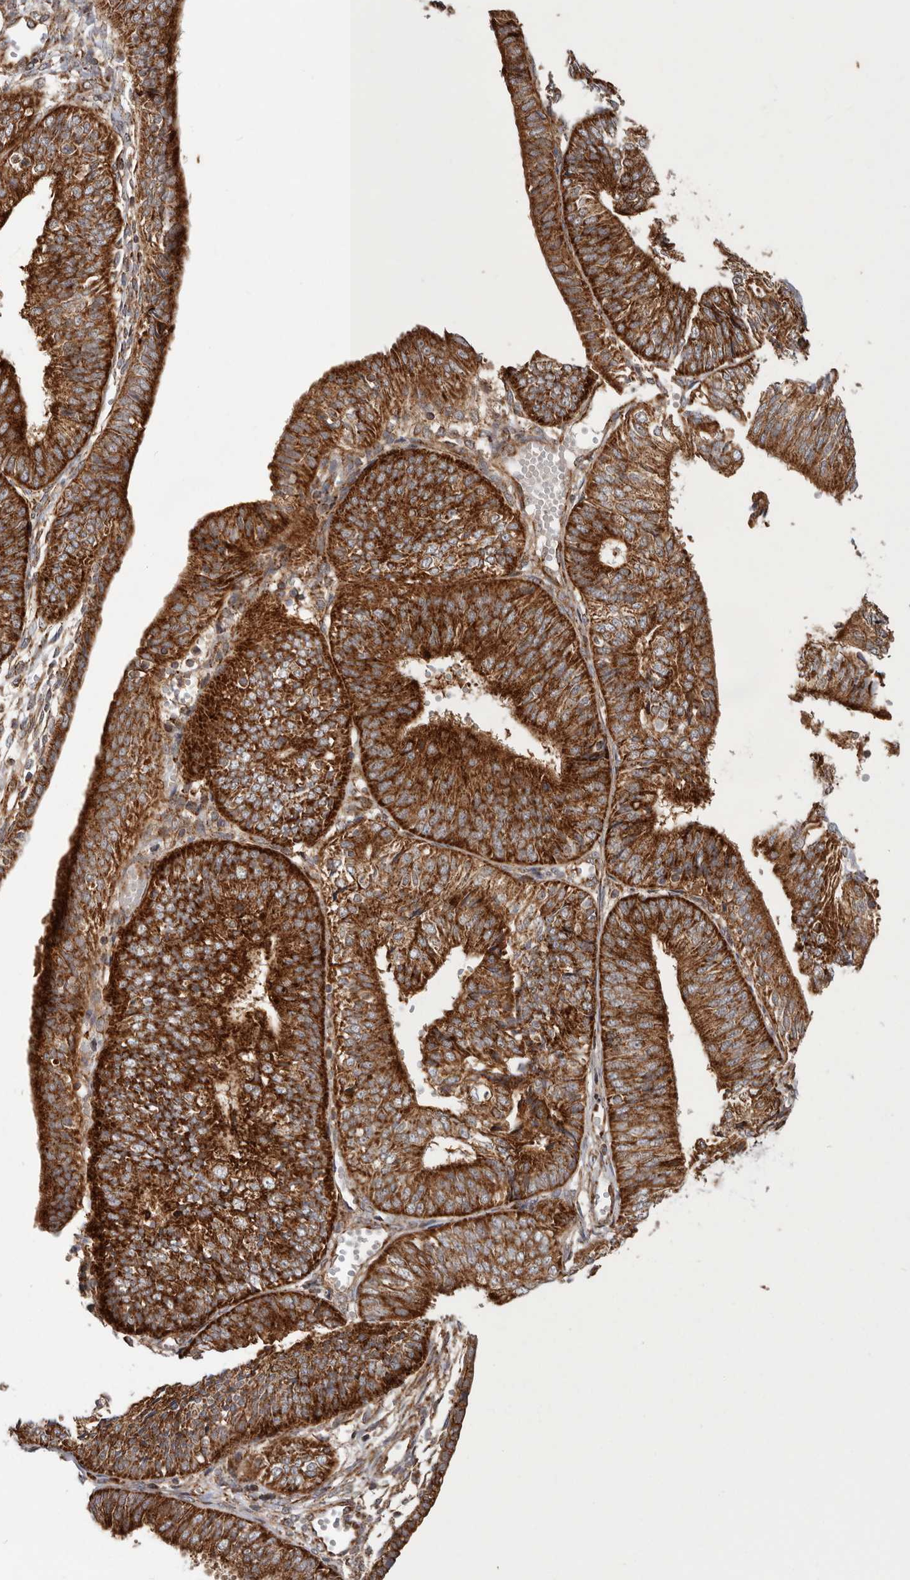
{"staining": {"intensity": "strong", "quantity": ">75%", "location": "cytoplasmic/membranous"}, "tissue": "endometrial cancer", "cell_type": "Tumor cells", "image_type": "cancer", "snomed": [{"axis": "morphology", "description": "Adenocarcinoma, NOS"}, {"axis": "topography", "description": "Endometrium"}], "caption": "About >75% of tumor cells in endometrial adenocarcinoma display strong cytoplasmic/membranous protein staining as visualized by brown immunohistochemical staining.", "gene": "MRPS10", "patient": {"sex": "female", "age": 58}}